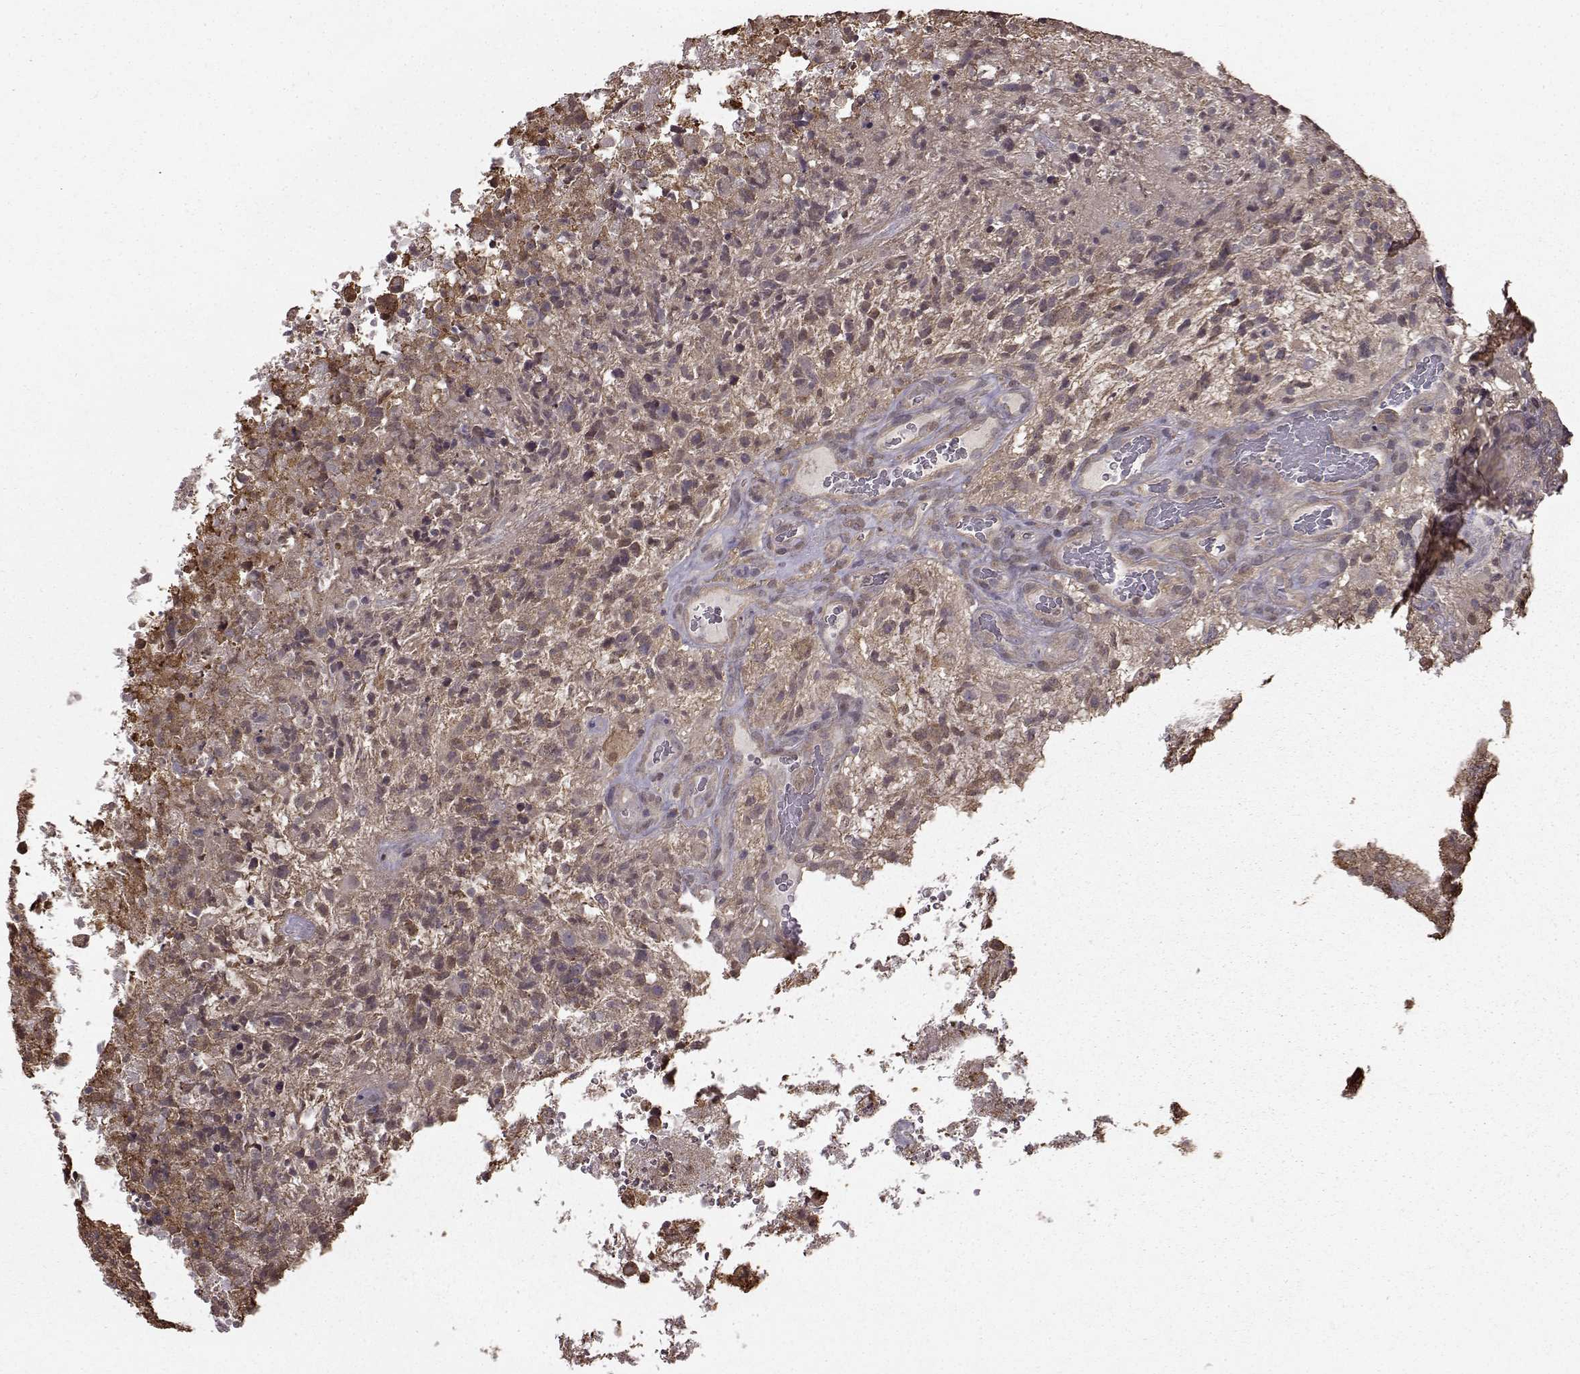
{"staining": {"intensity": "negative", "quantity": "none", "location": "none"}, "tissue": "glioma", "cell_type": "Tumor cells", "image_type": "cancer", "snomed": [{"axis": "morphology", "description": "Glioma, malignant, High grade"}, {"axis": "topography", "description": "Brain"}], "caption": "An image of human glioma is negative for staining in tumor cells. (DAB (3,3'-diaminobenzidine) immunohistochemistry (IHC) with hematoxylin counter stain).", "gene": "NME1-NME2", "patient": {"sex": "female", "age": 71}}